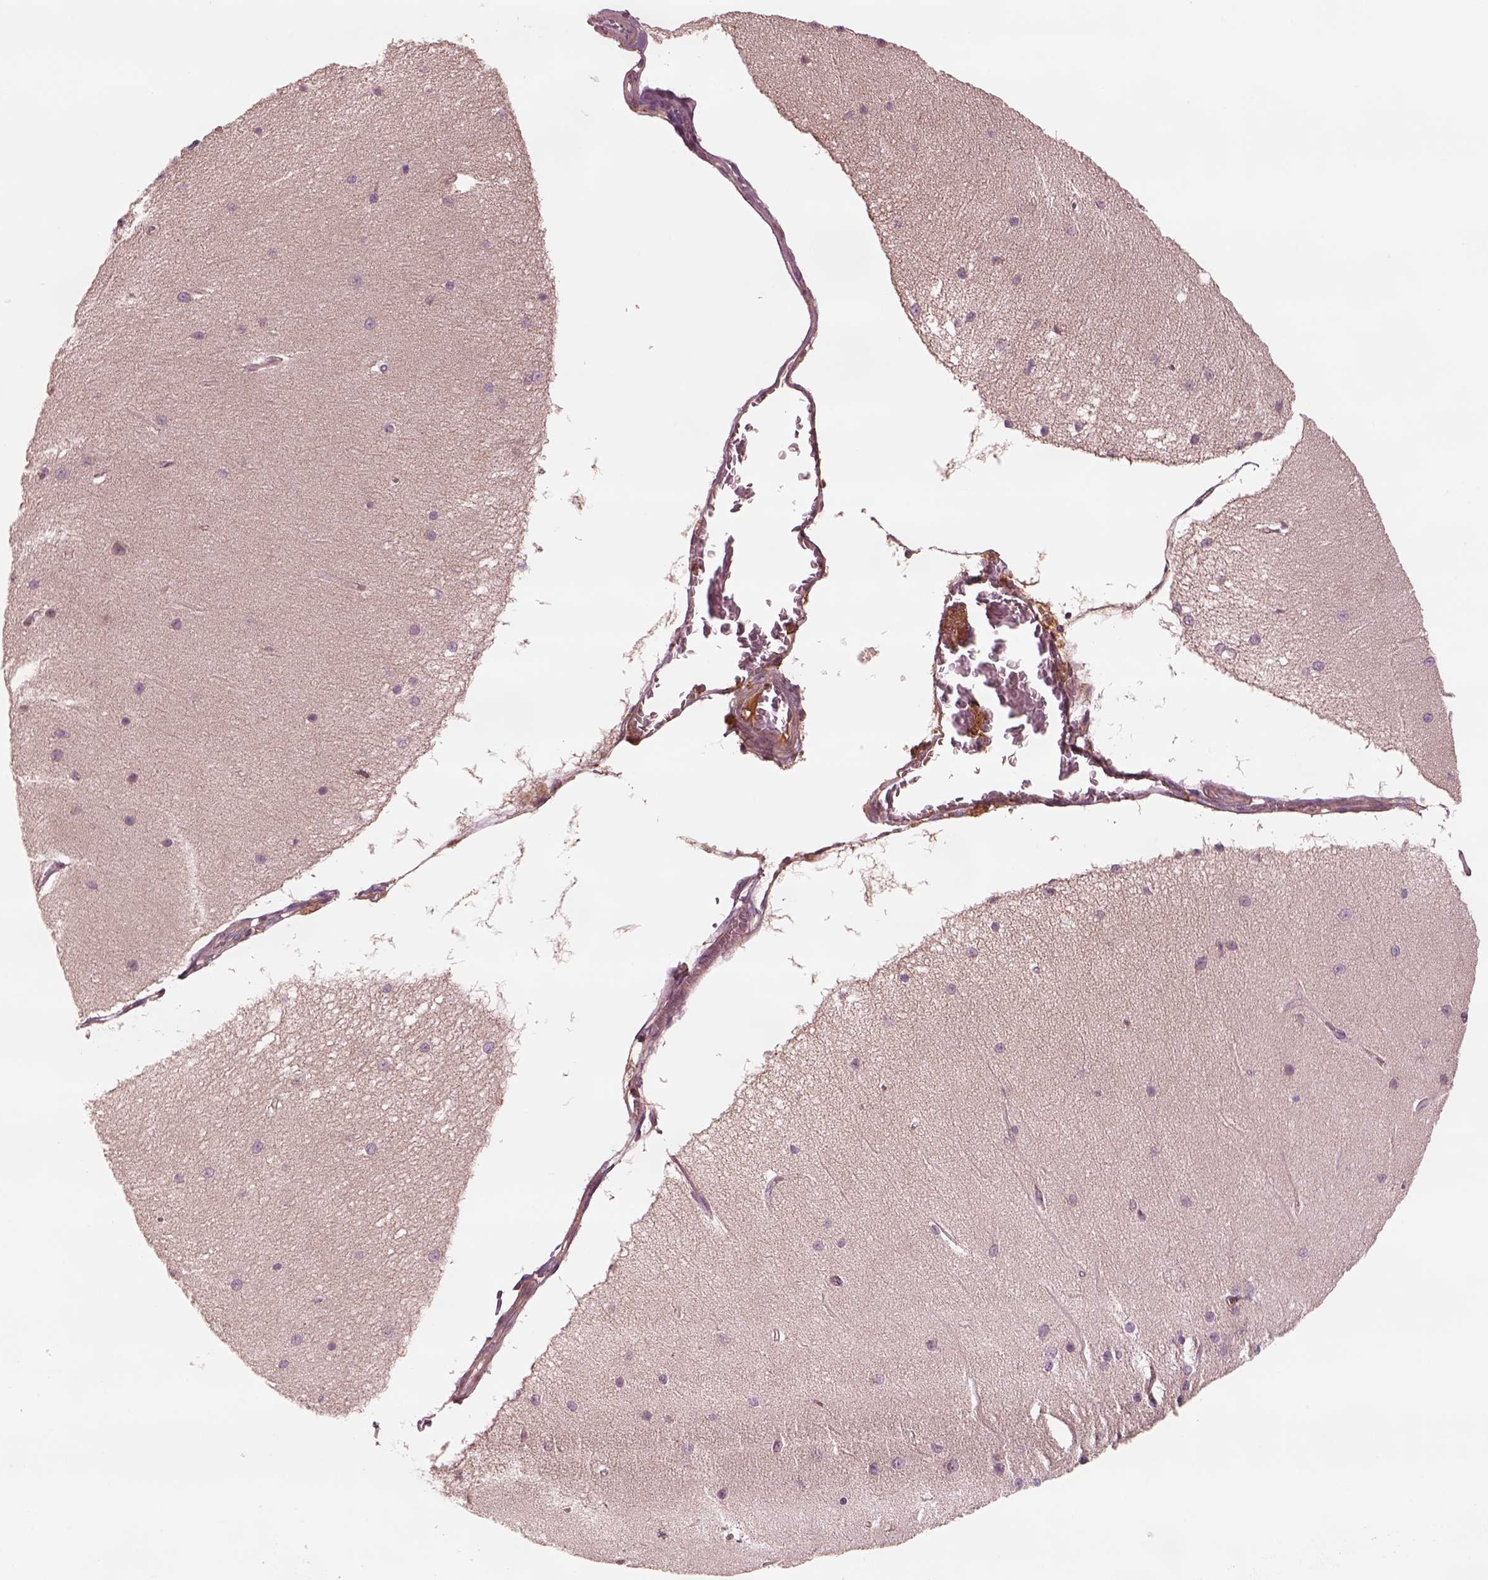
{"staining": {"intensity": "negative", "quantity": "none", "location": "none"}, "tissue": "cerebellum", "cell_type": "Cells in granular layer", "image_type": "normal", "snomed": [{"axis": "morphology", "description": "Normal tissue, NOS"}, {"axis": "topography", "description": "Cerebellum"}], "caption": "Cerebellum was stained to show a protein in brown. There is no significant staining in cells in granular layer. (Immunohistochemistry (ihc), brightfield microscopy, high magnification).", "gene": "ASCC2", "patient": {"sex": "female", "age": 54}}